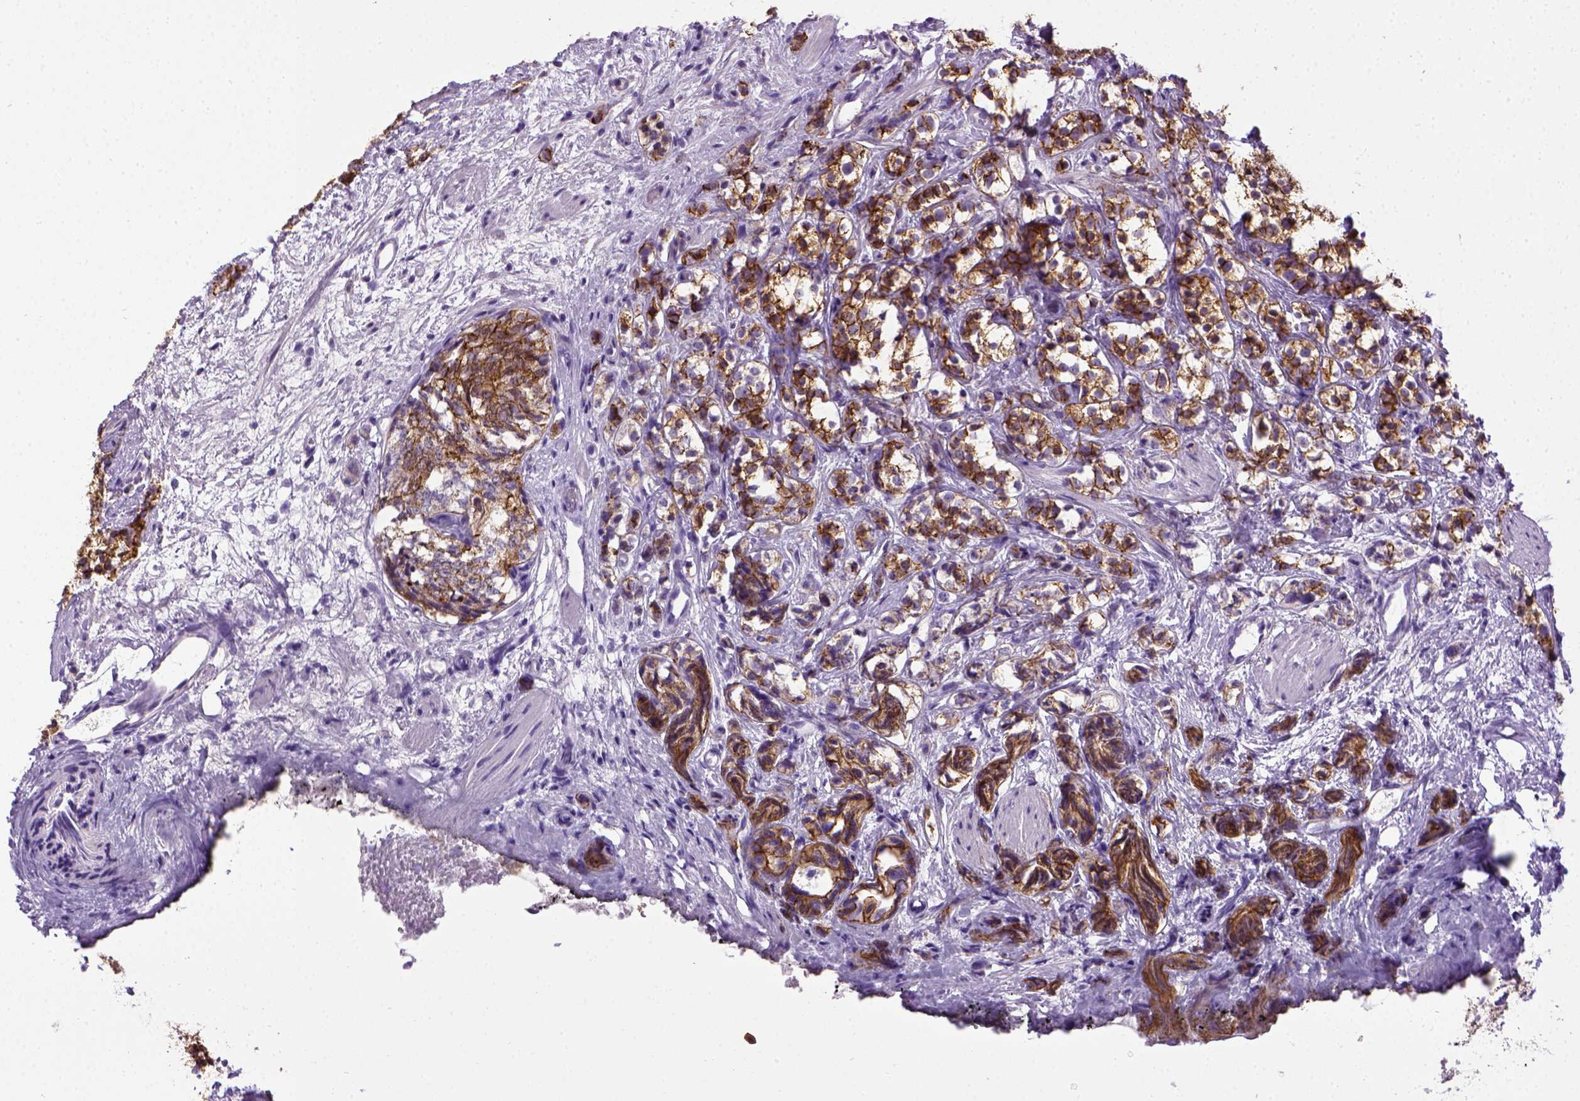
{"staining": {"intensity": "strong", "quantity": ">75%", "location": "cytoplasmic/membranous"}, "tissue": "prostate cancer", "cell_type": "Tumor cells", "image_type": "cancer", "snomed": [{"axis": "morphology", "description": "Adenocarcinoma, High grade"}, {"axis": "topography", "description": "Prostate"}], "caption": "IHC of human prostate cancer reveals high levels of strong cytoplasmic/membranous staining in approximately >75% of tumor cells.", "gene": "CDH1", "patient": {"sex": "male", "age": 53}}